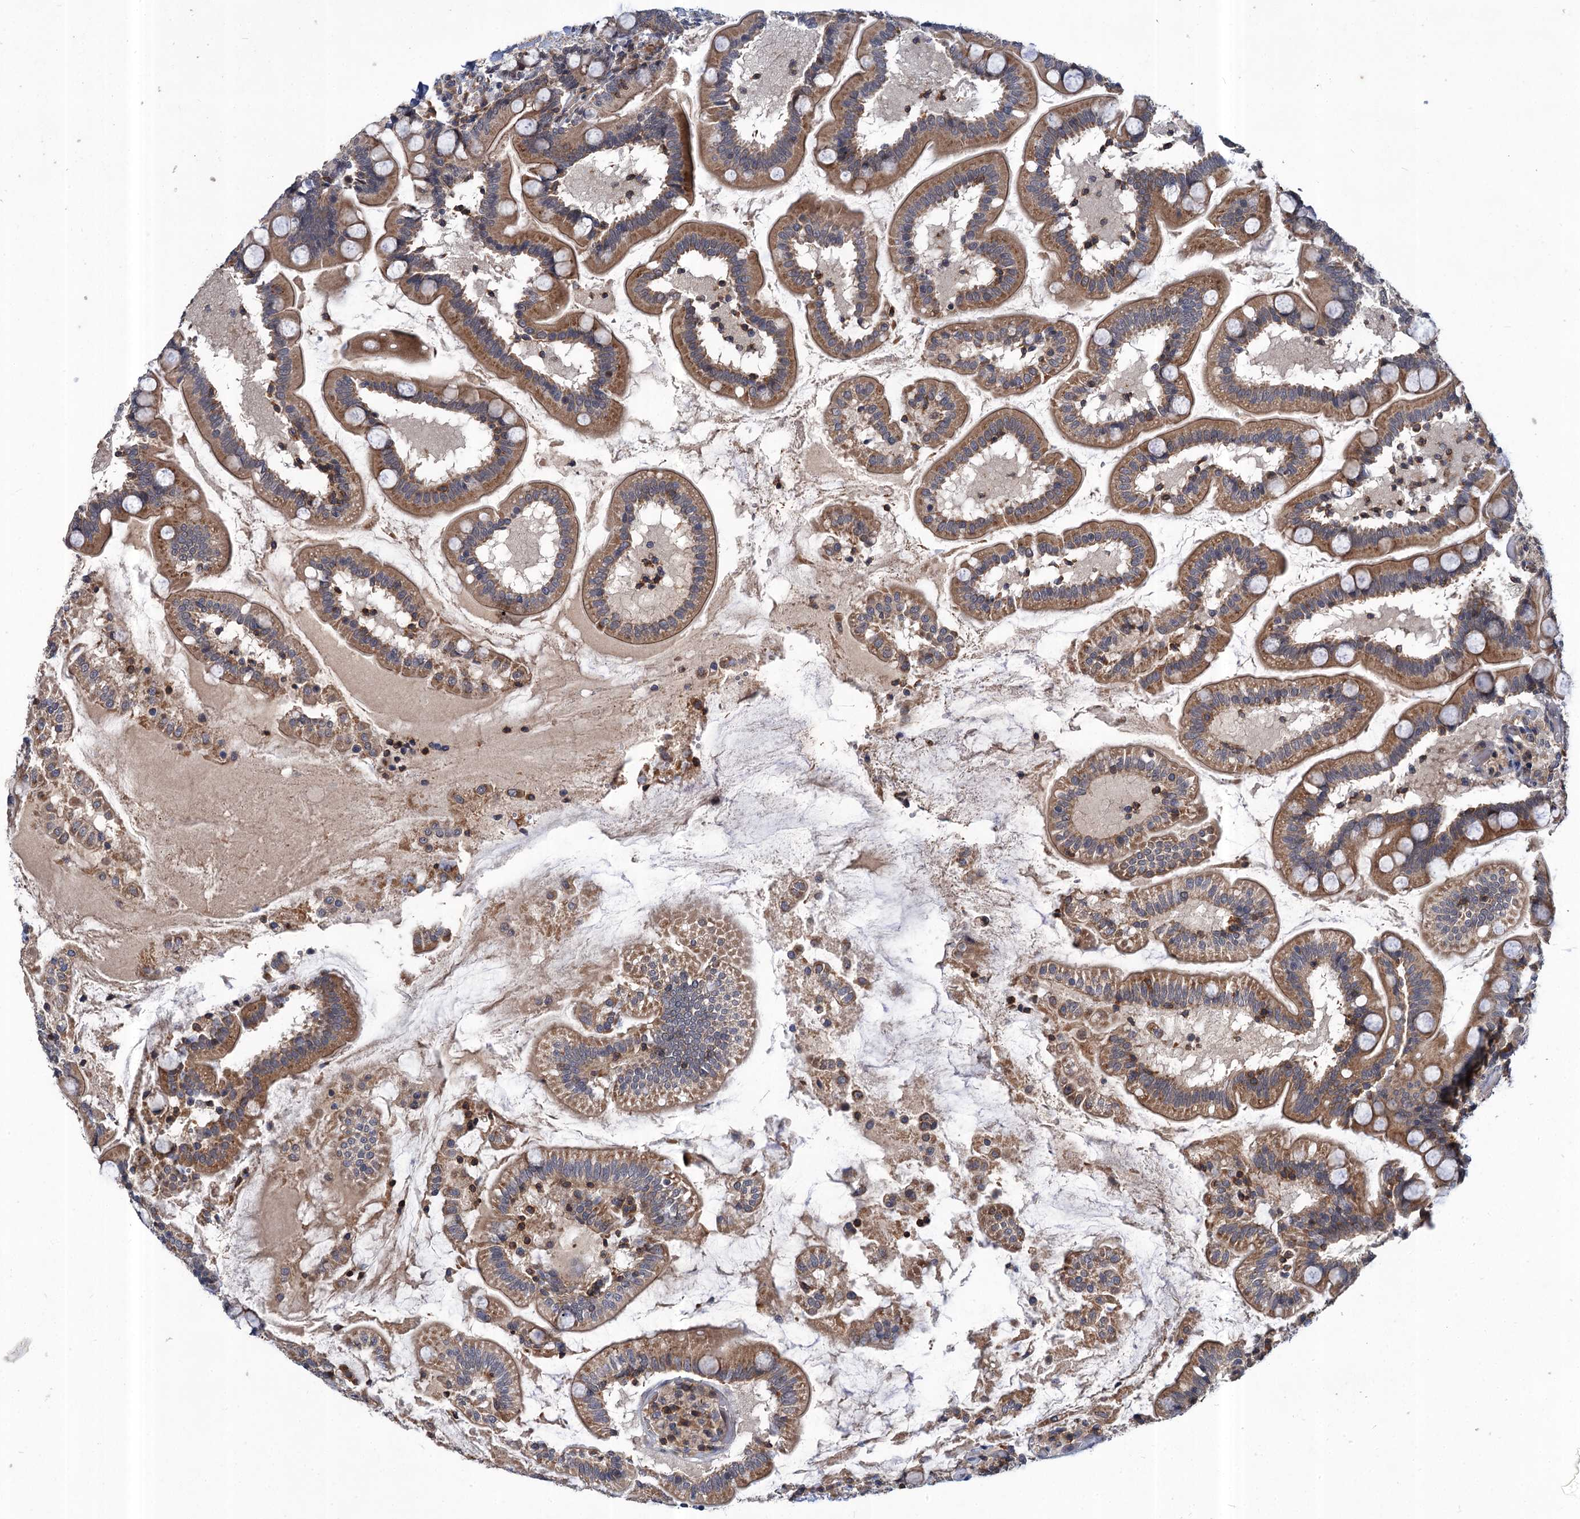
{"staining": {"intensity": "moderate", "quantity": ">75%", "location": "cytoplasmic/membranous,nuclear"}, "tissue": "small intestine", "cell_type": "Glandular cells", "image_type": "normal", "snomed": [{"axis": "morphology", "description": "Normal tissue, NOS"}, {"axis": "topography", "description": "Small intestine"}], "caption": "This micrograph reveals benign small intestine stained with immunohistochemistry (IHC) to label a protein in brown. The cytoplasmic/membranous,nuclear of glandular cells show moderate positivity for the protein. Nuclei are counter-stained blue.", "gene": "ABLIM1", "patient": {"sex": "female", "age": 64}}